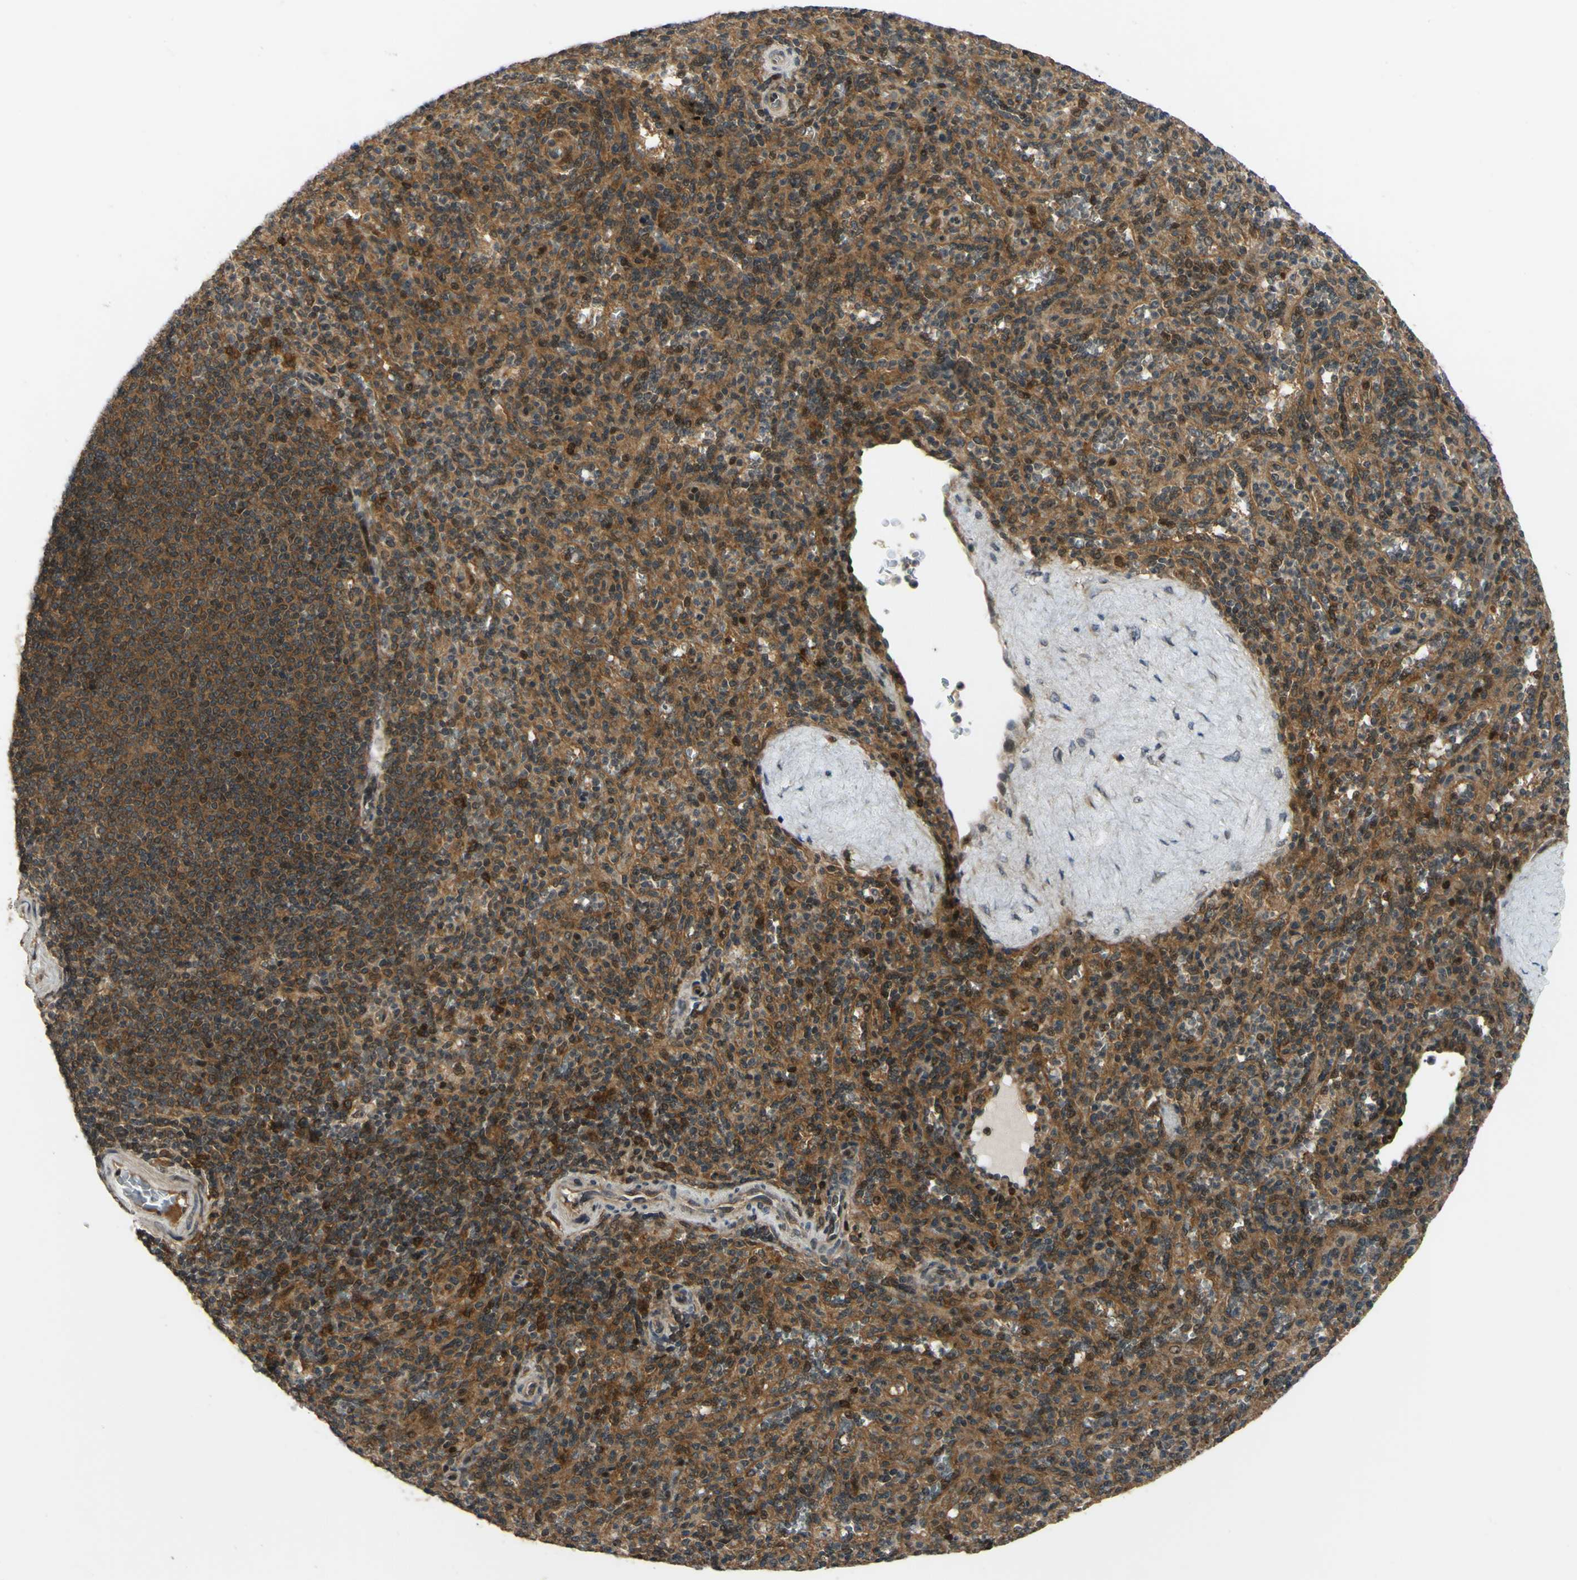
{"staining": {"intensity": "moderate", "quantity": "25%-75%", "location": "cytoplasmic/membranous,nuclear"}, "tissue": "spleen", "cell_type": "Cells in red pulp", "image_type": "normal", "snomed": [{"axis": "morphology", "description": "Normal tissue, NOS"}, {"axis": "topography", "description": "Spleen"}], "caption": "Spleen was stained to show a protein in brown. There is medium levels of moderate cytoplasmic/membranous,nuclear positivity in approximately 25%-75% of cells in red pulp.", "gene": "ABCC8", "patient": {"sex": "male", "age": 36}}